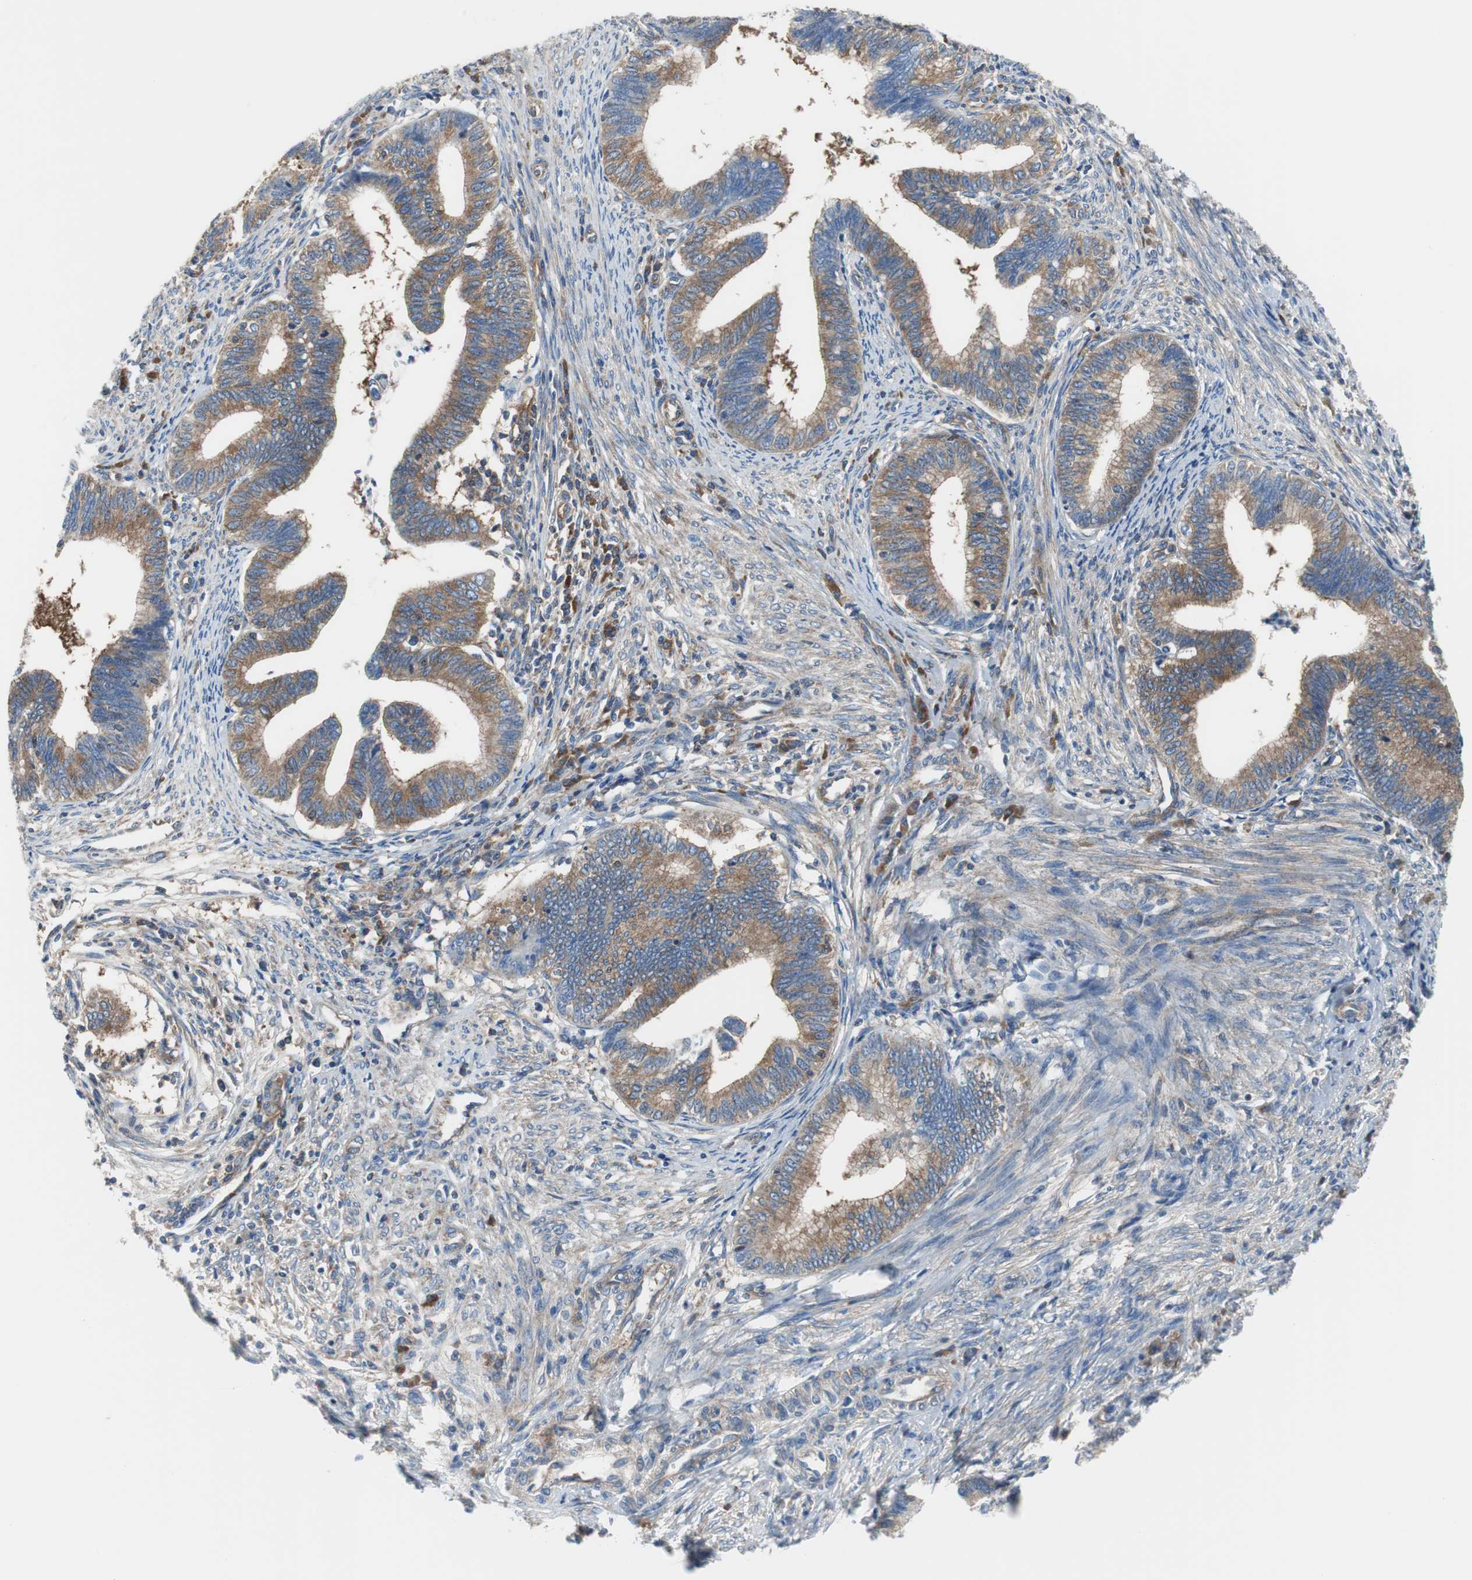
{"staining": {"intensity": "moderate", "quantity": ">75%", "location": "cytoplasmic/membranous"}, "tissue": "cervical cancer", "cell_type": "Tumor cells", "image_type": "cancer", "snomed": [{"axis": "morphology", "description": "Adenocarcinoma, NOS"}, {"axis": "topography", "description": "Cervix"}], "caption": "Immunohistochemical staining of adenocarcinoma (cervical) demonstrates moderate cytoplasmic/membranous protein expression in about >75% of tumor cells. The protein is shown in brown color, while the nuclei are stained blue.", "gene": "BRAF", "patient": {"sex": "female", "age": 36}}